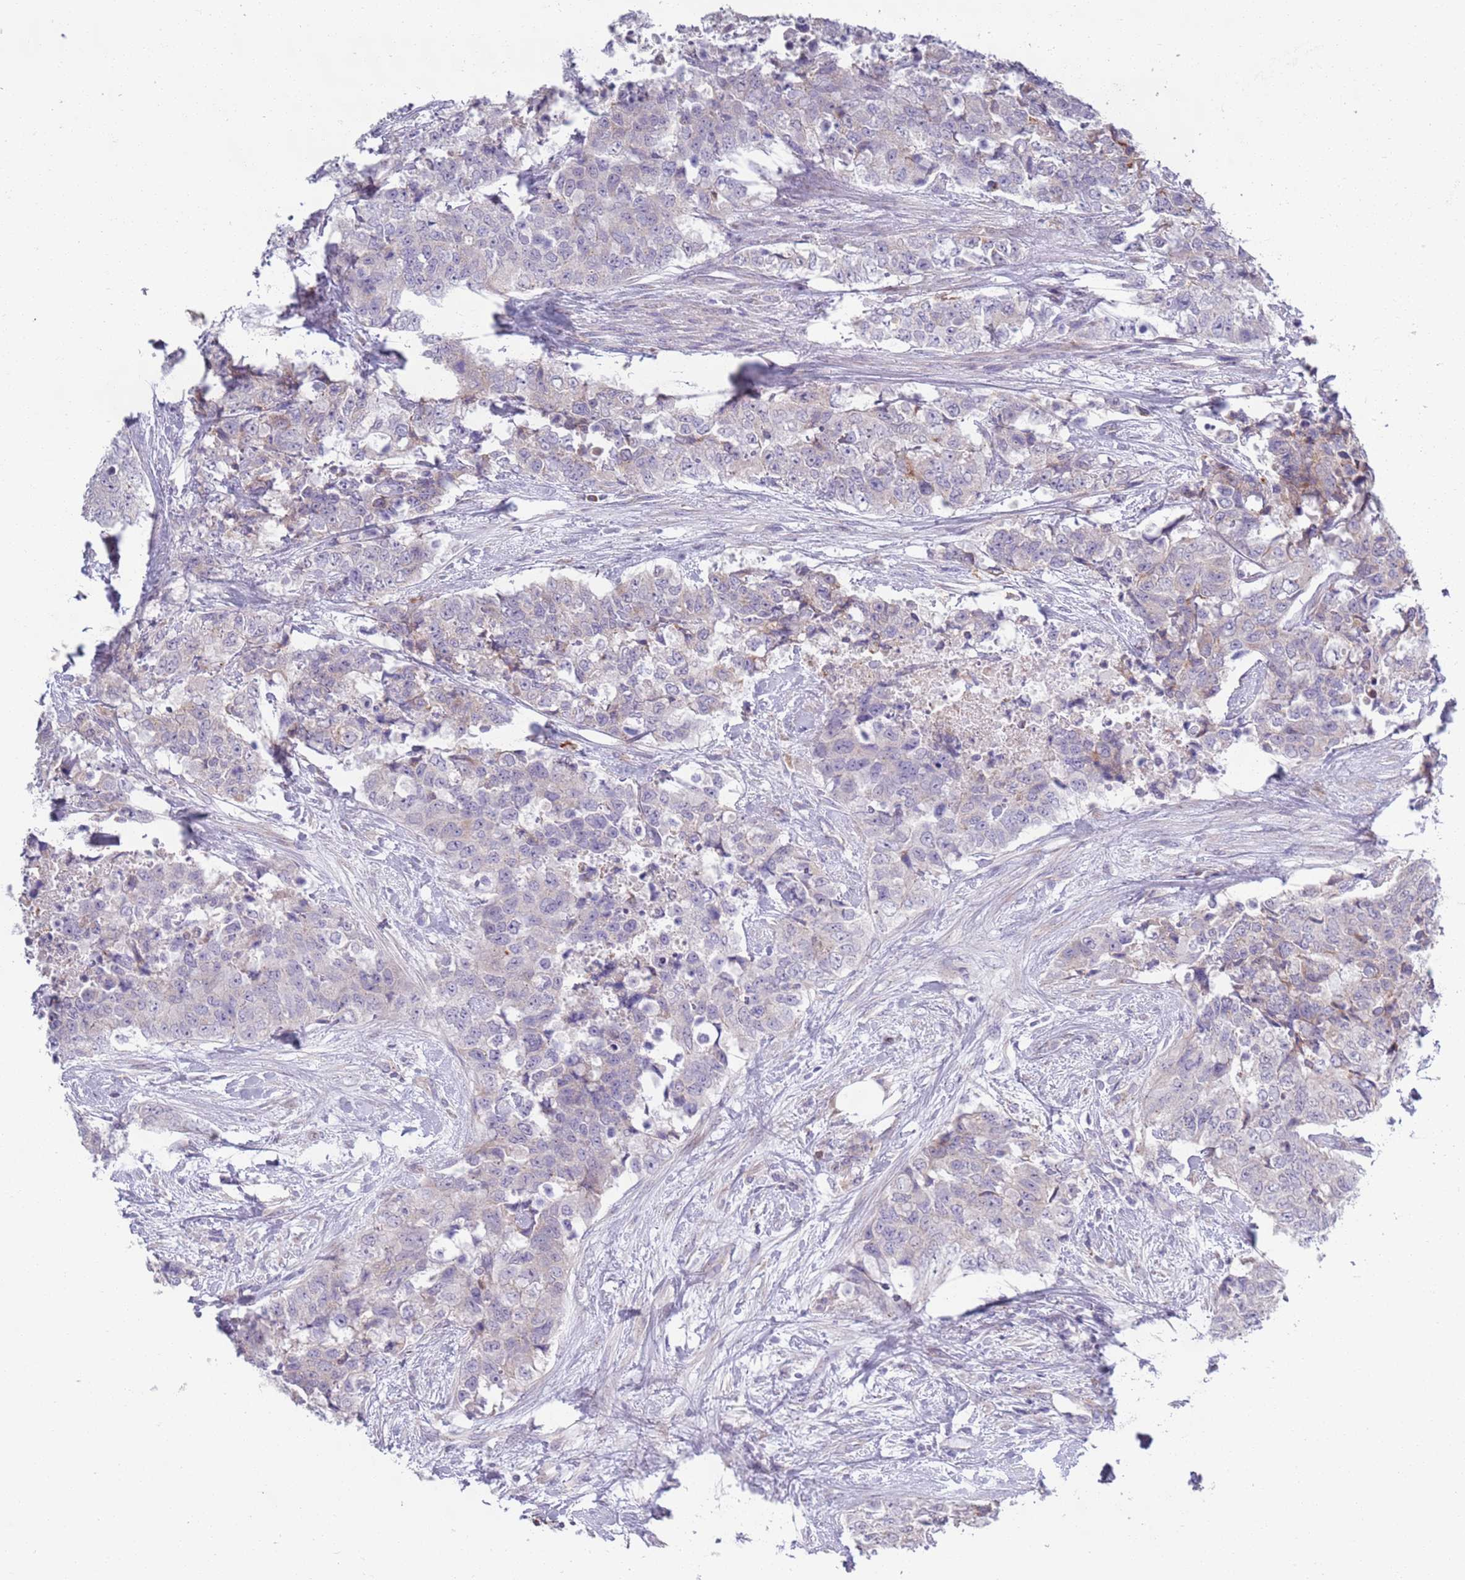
{"staining": {"intensity": "negative", "quantity": "none", "location": "none"}, "tissue": "urothelial cancer", "cell_type": "Tumor cells", "image_type": "cancer", "snomed": [{"axis": "morphology", "description": "Urothelial carcinoma, High grade"}, {"axis": "topography", "description": "Urinary bladder"}], "caption": "Immunohistochemical staining of urothelial carcinoma (high-grade) displays no significant expression in tumor cells.", "gene": "LTB", "patient": {"sex": "female", "age": 78}}